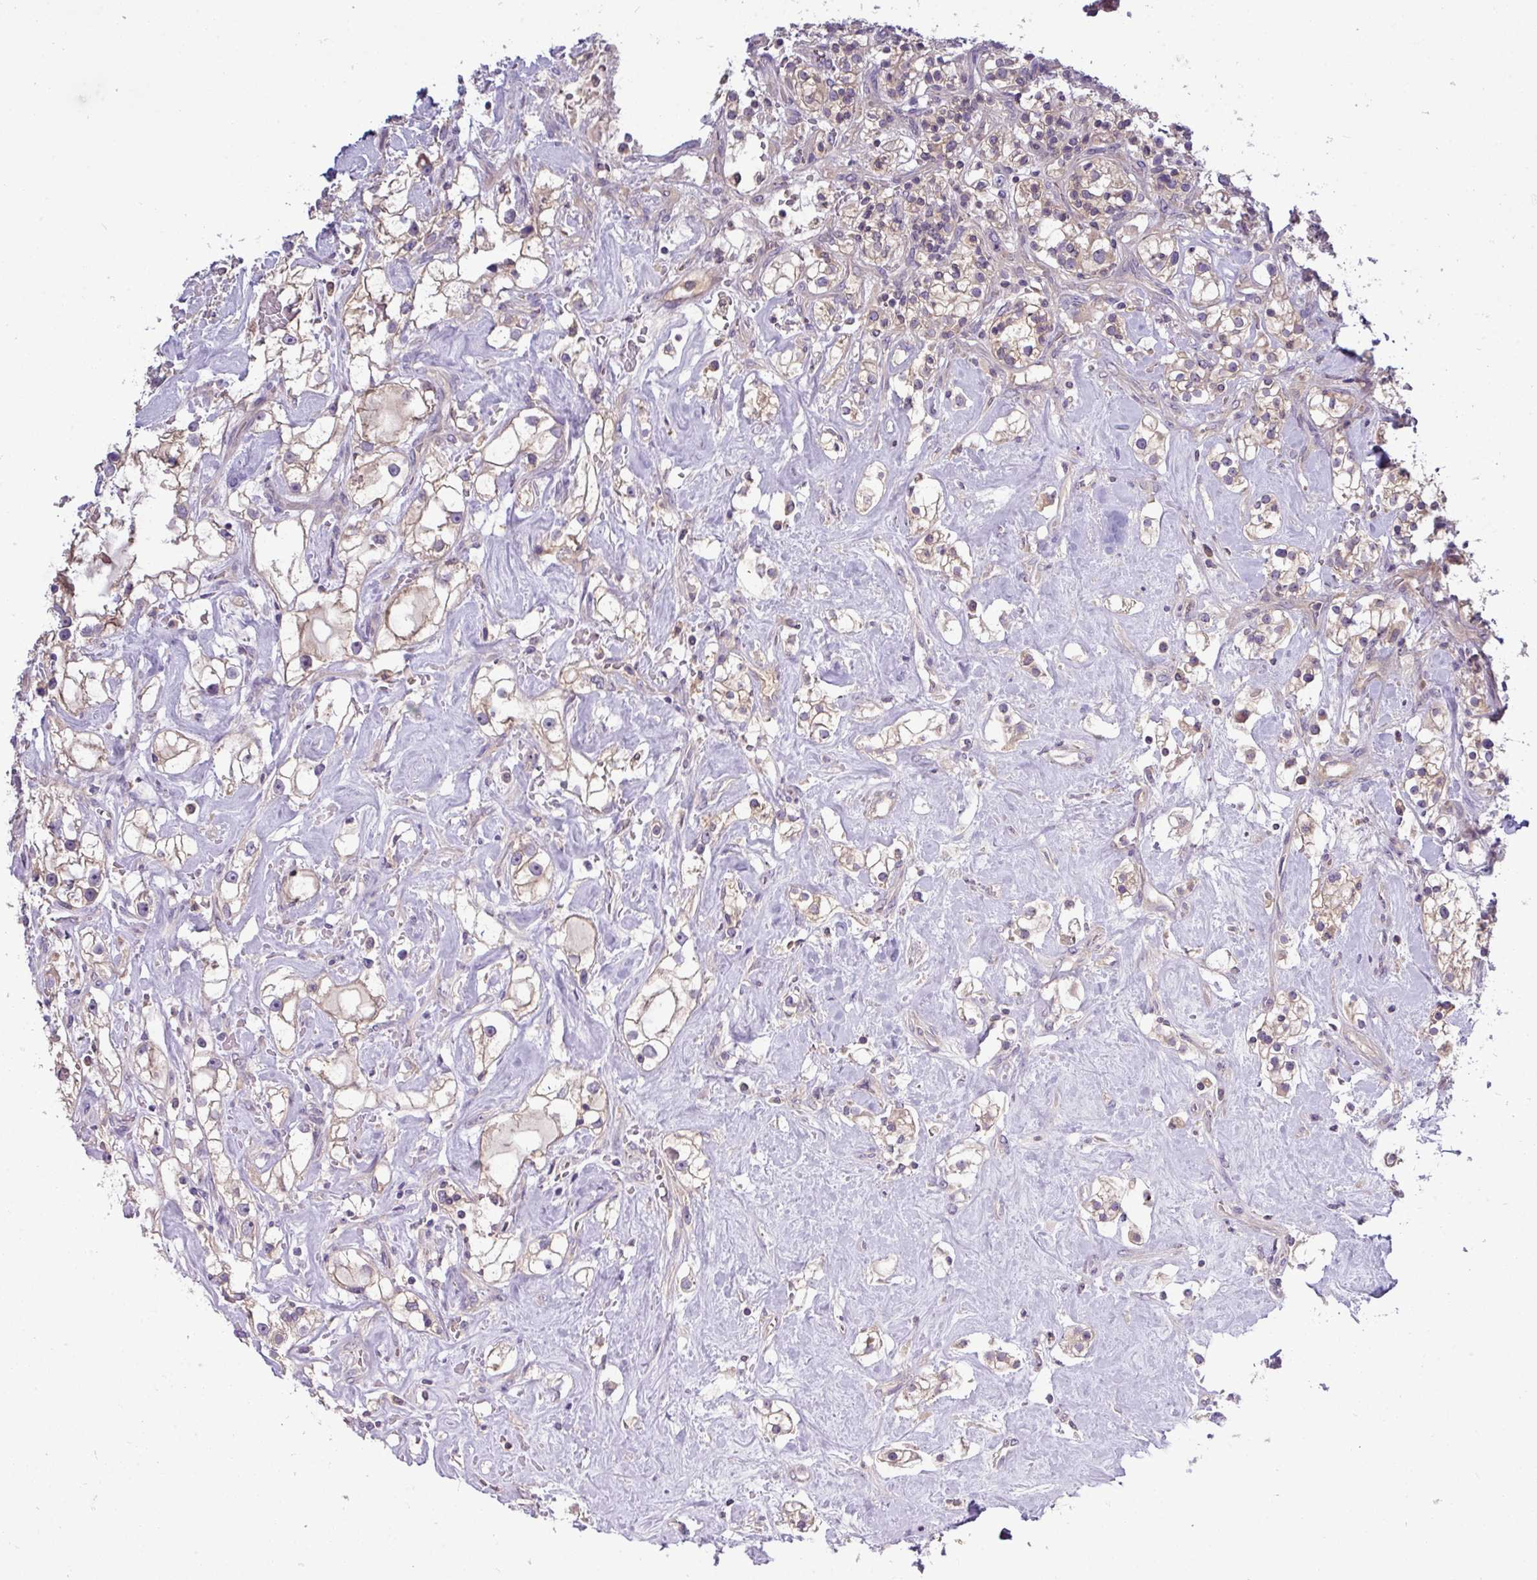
{"staining": {"intensity": "weak", "quantity": "25%-75%", "location": "cytoplasmic/membranous"}, "tissue": "renal cancer", "cell_type": "Tumor cells", "image_type": "cancer", "snomed": [{"axis": "morphology", "description": "Adenocarcinoma, NOS"}, {"axis": "topography", "description": "Kidney"}], "caption": "Renal cancer stained with a protein marker exhibits weak staining in tumor cells.", "gene": "TMEM62", "patient": {"sex": "male", "age": 77}}